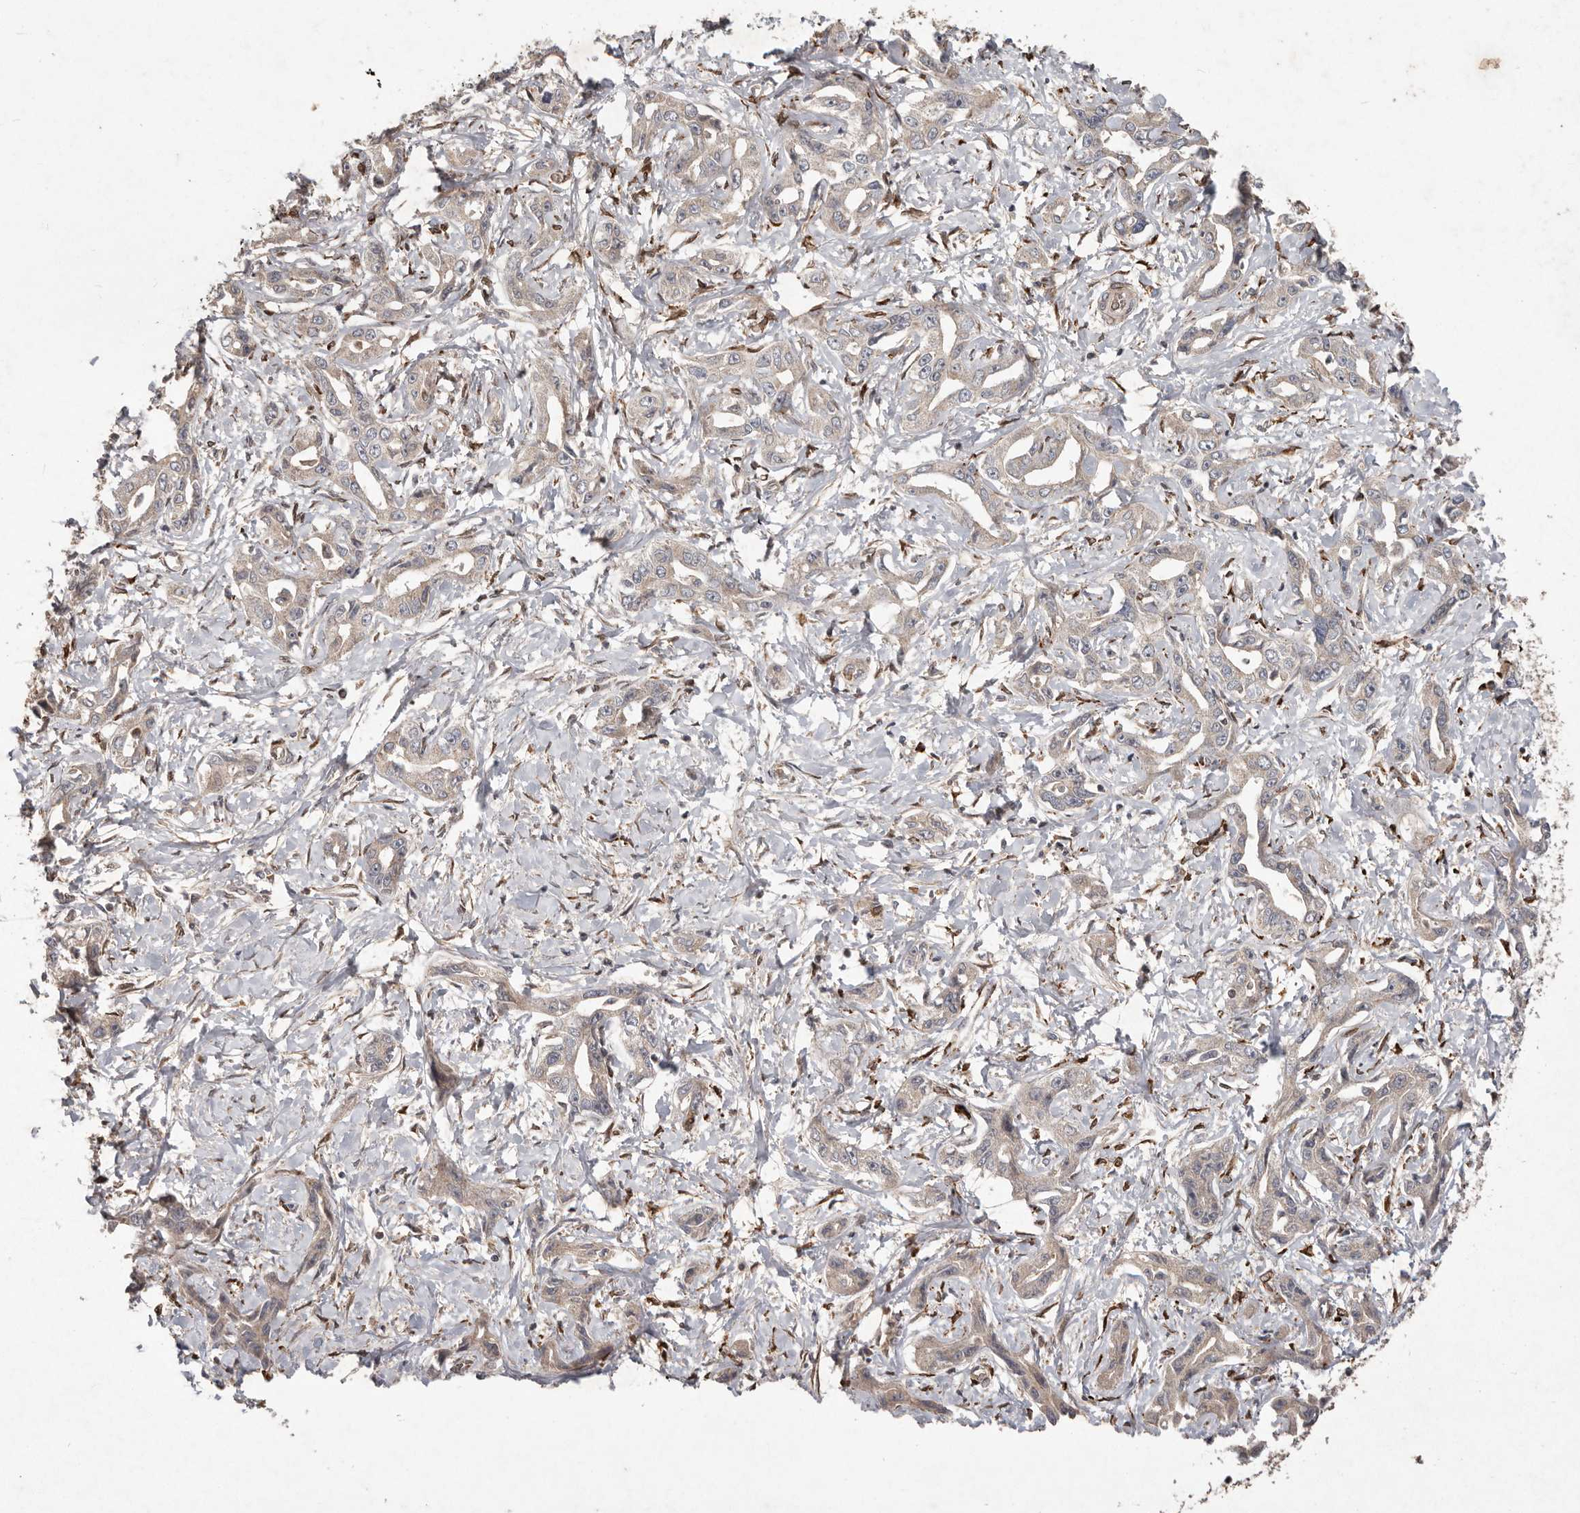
{"staining": {"intensity": "negative", "quantity": "none", "location": "none"}, "tissue": "liver cancer", "cell_type": "Tumor cells", "image_type": "cancer", "snomed": [{"axis": "morphology", "description": "Cholangiocarcinoma"}, {"axis": "topography", "description": "Liver"}], "caption": "Tumor cells are negative for brown protein staining in liver cholangiocarcinoma. (DAB (3,3'-diaminobenzidine) immunohistochemistry, high magnification).", "gene": "PLOD2", "patient": {"sex": "male", "age": 59}}